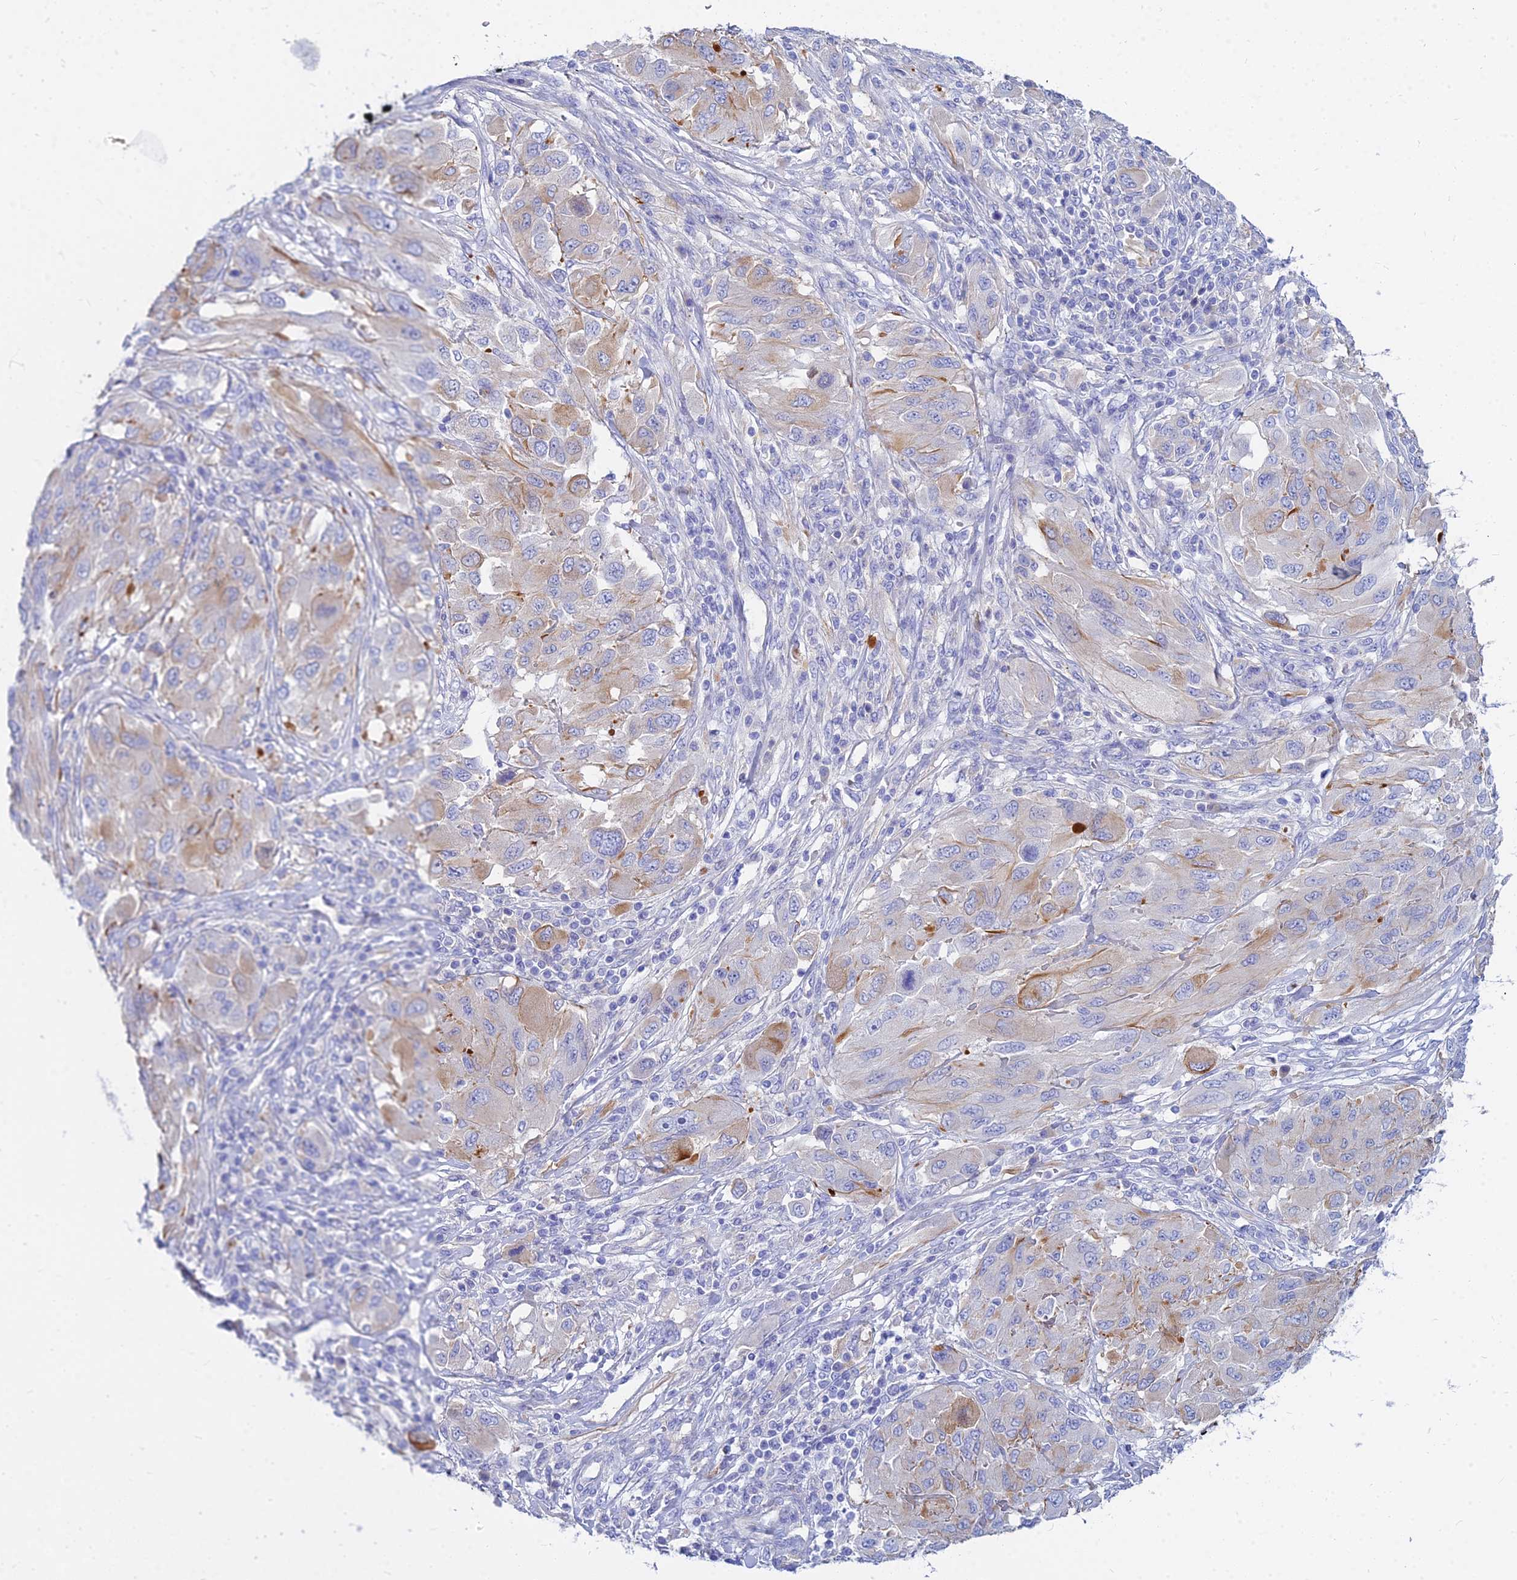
{"staining": {"intensity": "moderate", "quantity": "<25%", "location": "cytoplasmic/membranous"}, "tissue": "melanoma", "cell_type": "Tumor cells", "image_type": "cancer", "snomed": [{"axis": "morphology", "description": "Malignant melanoma, NOS"}, {"axis": "topography", "description": "Skin"}], "caption": "Melanoma stained for a protein (brown) exhibits moderate cytoplasmic/membranous positive staining in about <25% of tumor cells.", "gene": "ZNF552", "patient": {"sex": "female", "age": 91}}